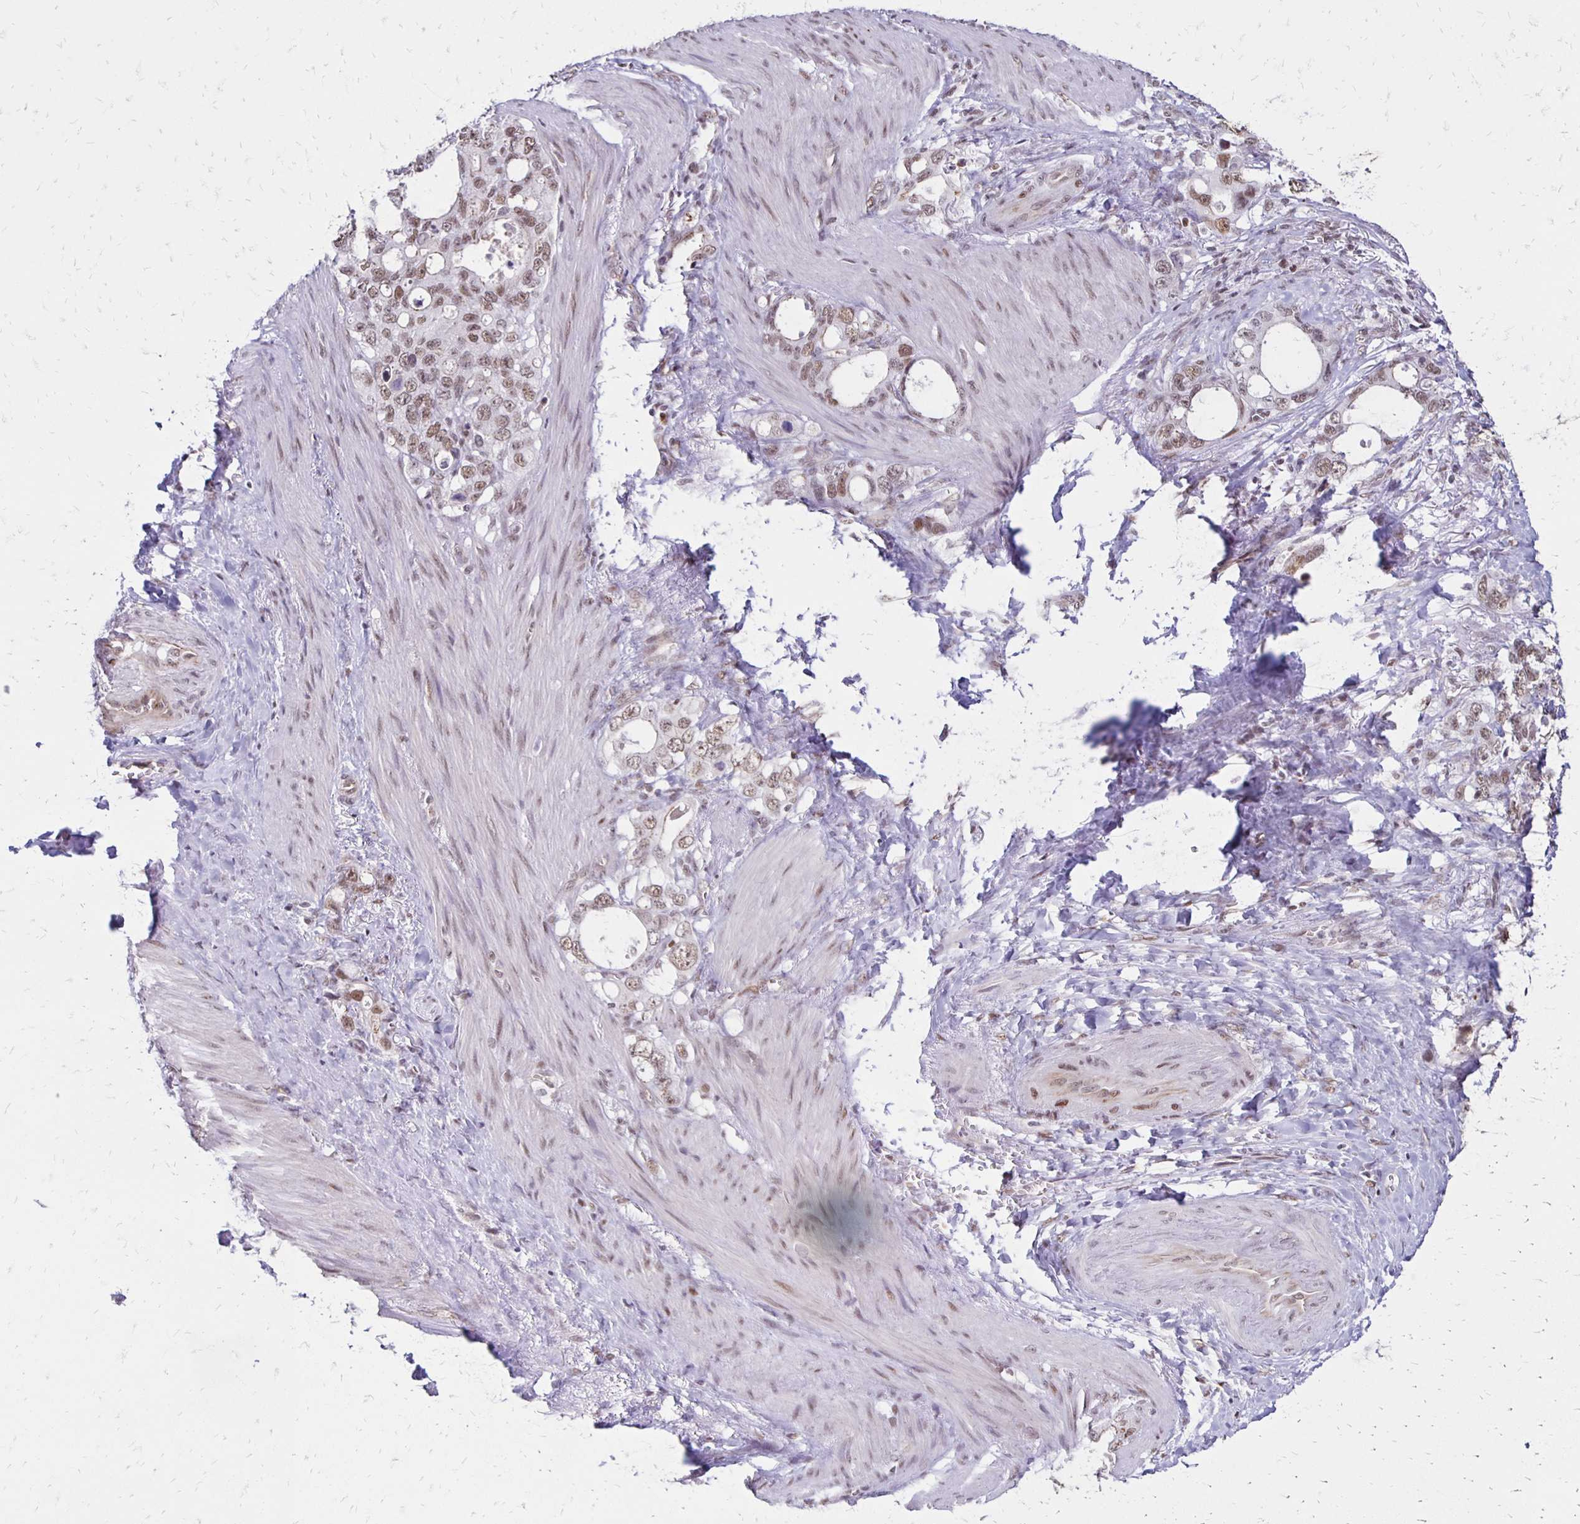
{"staining": {"intensity": "weak", "quantity": ">75%", "location": "nuclear"}, "tissue": "stomach cancer", "cell_type": "Tumor cells", "image_type": "cancer", "snomed": [{"axis": "morphology", "description": "Adenocarcinoma, NOS"}, {"axis": "topography", "description": "Stomach, upper"}], "caption": "A histopathology image of human stomach adenocarcinoma stained for a protein demonstrates weak nuclear brown staining in tumor cells.", "gene": "DDB2", "patient": {"sex": "male", "age": 74}}